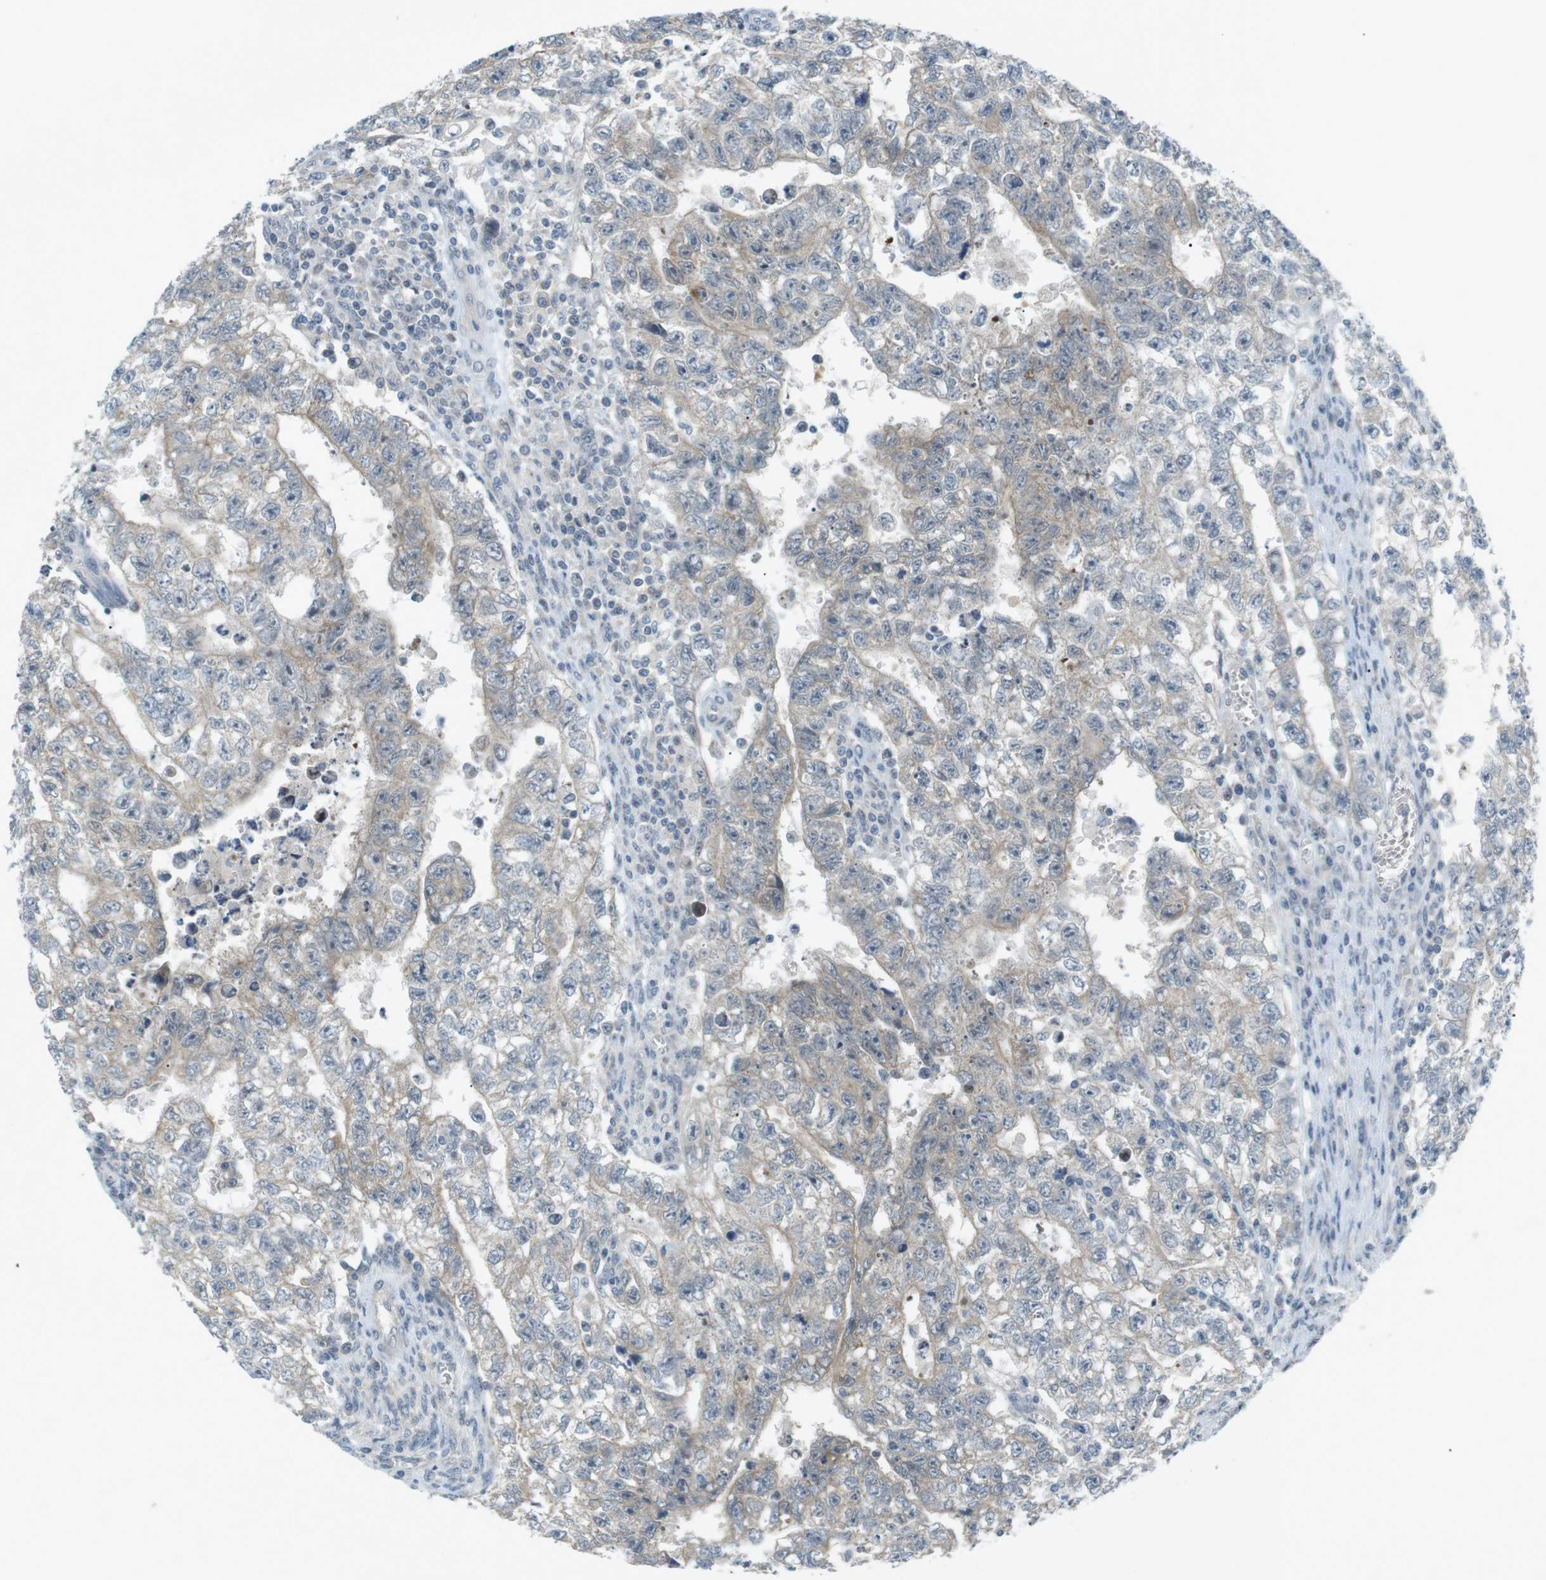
{"staining": {"intensity": "negative", "quantity": "none", "location": "none"}, "tissue": "testis cancer", "cell_type": "Tumor cells", "image_type": "cancer", "snomed": [{"axis": "morphology", "description": "Seminoma, NOS"}, {"axis": "morphology", "description": "Carcinoma, Embryonal, NOS"}, {"axis": "topography", "description": "Testis"}], "caption": "Micrograph shows no significant protein staining in tumor cells of seminoma (testis).", "gene": "RTN3", "patient": {"sex": "male", "age": 38}}